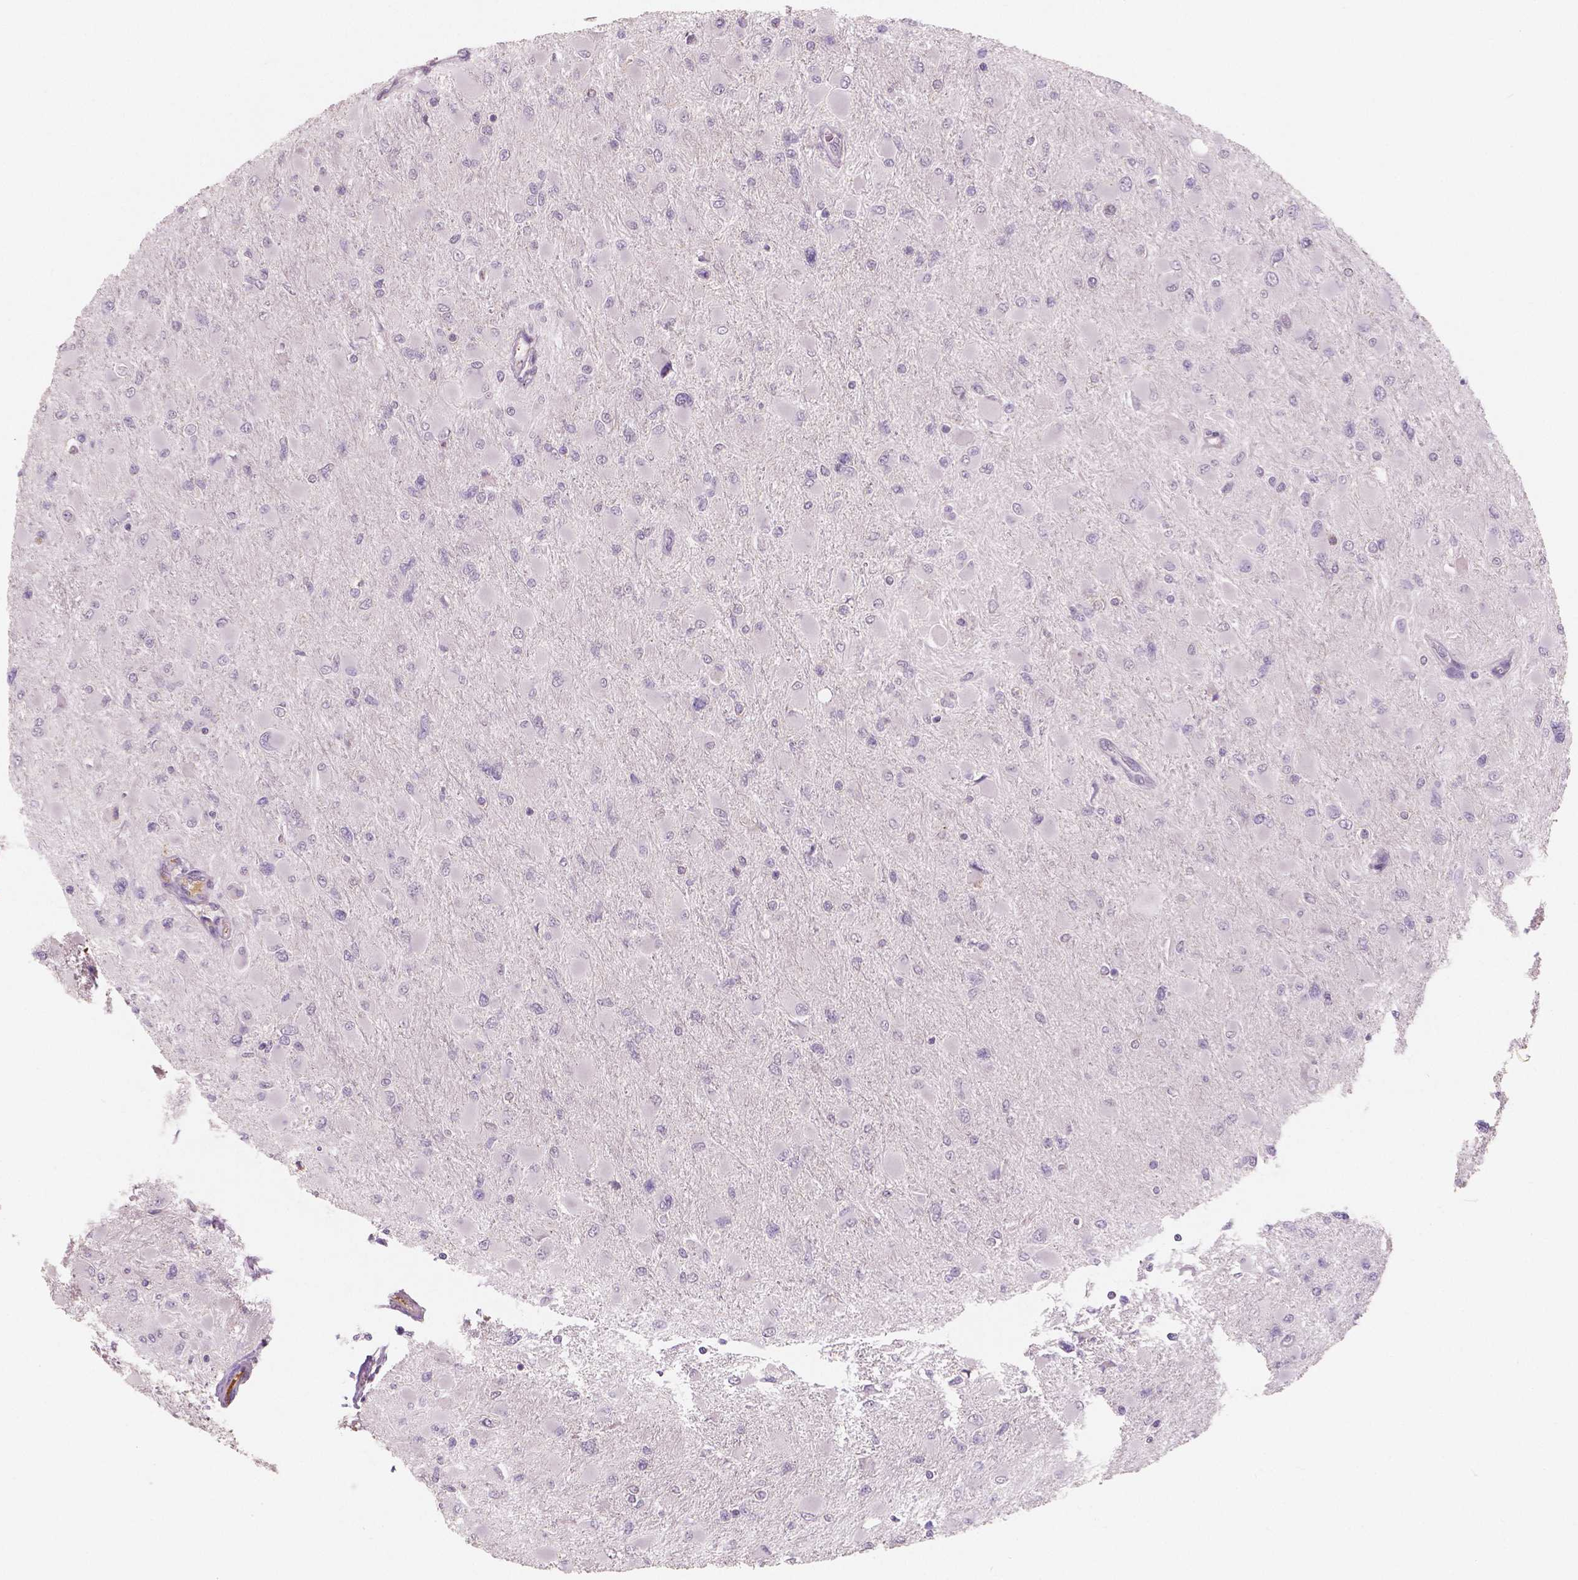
{"staining": {"intensity": "negative", "quantity": "none", "location": "none"}, "tissue": "glioma", "cell_type": "Tumor cells", "image_type": "cancer", "snomed": [{"axis": "morphology", "description": "Glioma, malignant, High grade"}, {"axis": "topography", "description": "Cerebral cortex"}], "caption": "This is an immunohistochemistry (IHC) micrograph of malignant glioma (high-grade). There is no expression in tumor cells.", "gene": "APOA4", "patient": {"sex": "female", "age": 36}}